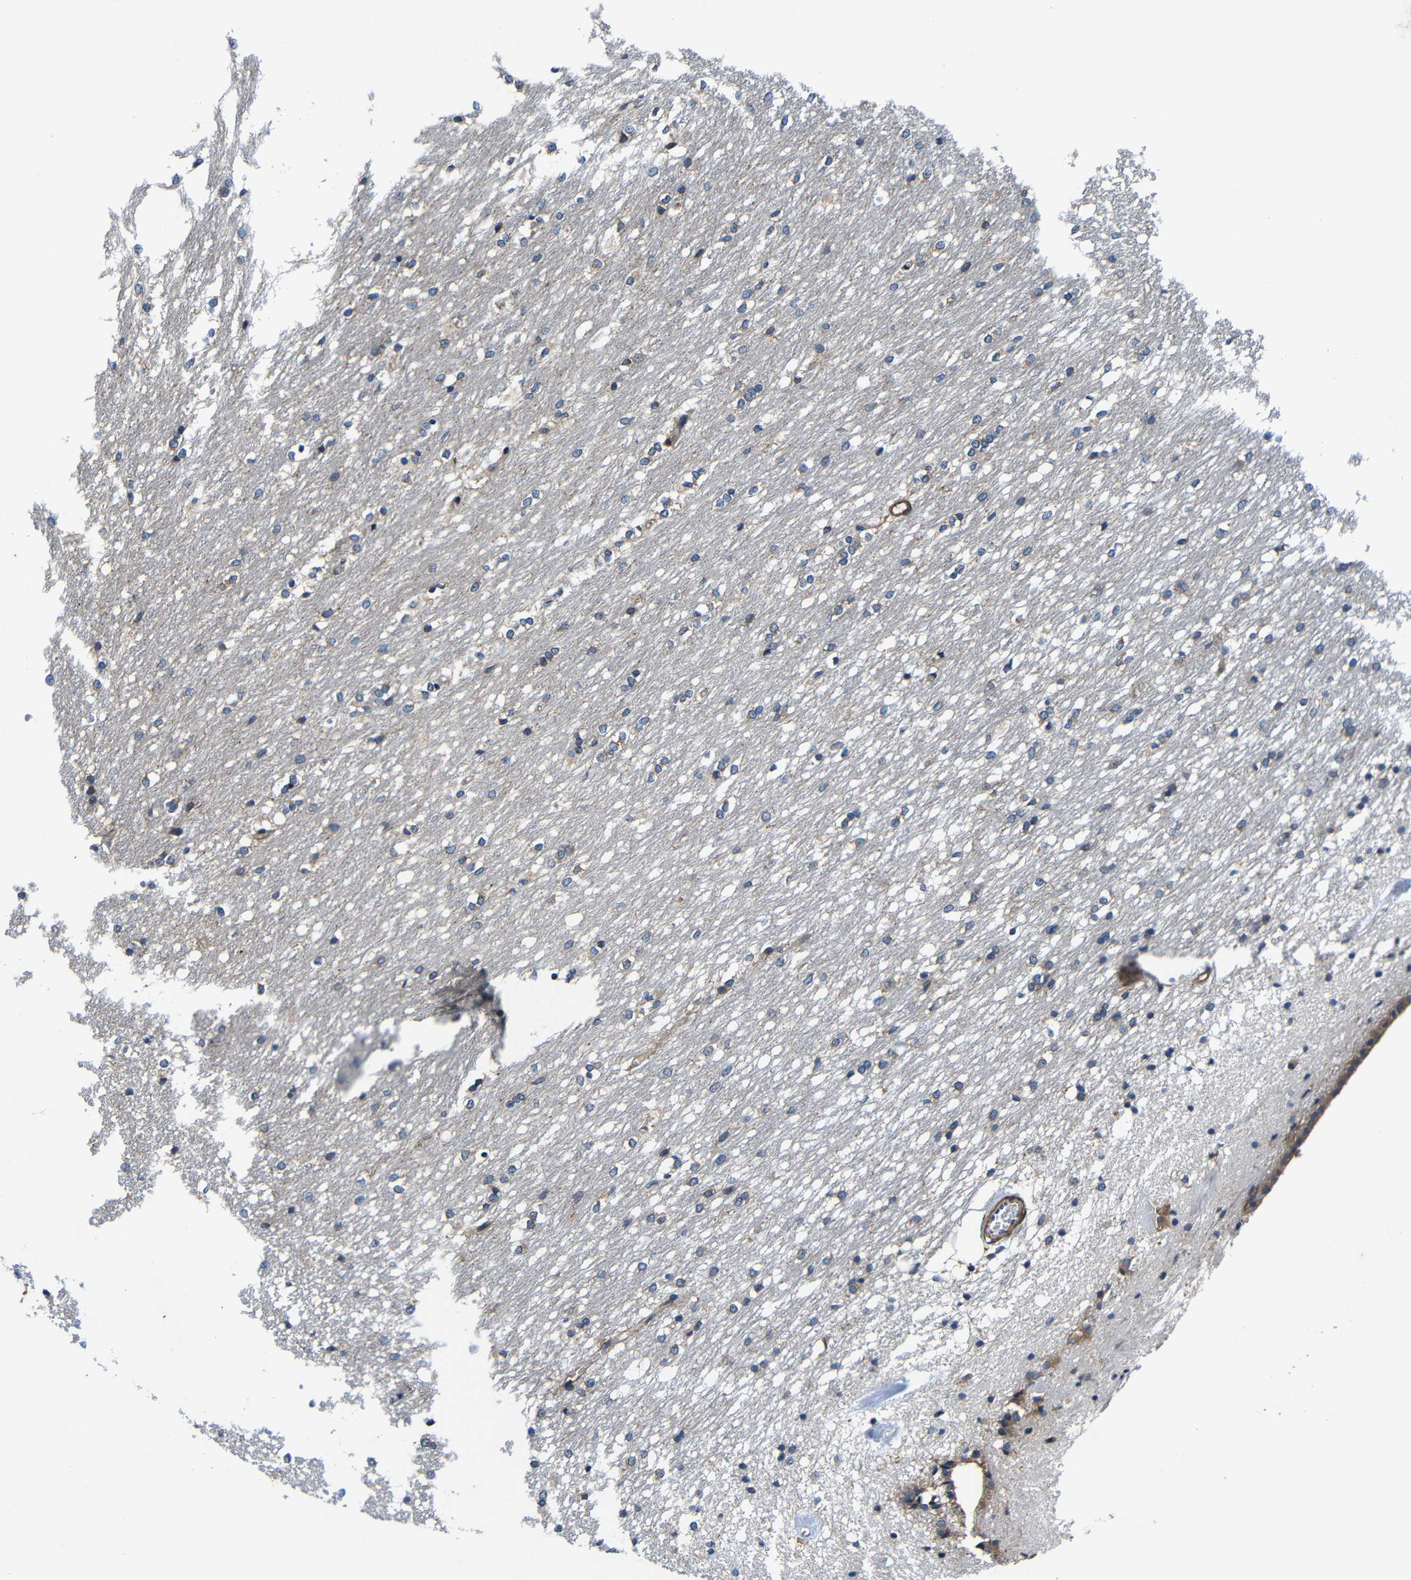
{"staining": {"intensity": "weak", "quantity": "25%-75%", "location": "cytoplasmic/membranous"}, "tissue": "caudate", "cell_type": "Glial cells", "image_type": "normal", "snomed": [{"axis": "morphology", "description": "Normal tissue, NOS"}, {"axis": "topography", "description": "Lateral ventricle wall"}], "caption": "High-power microscopy captured an immunohistochemistry image of normal caudate, revealing weak cytoplasmic/membranous staining in about 25%-75% of glial cells. Immunohistochemistry (ihc) stains the protein in brown and the nuclei are stained blue.", "gene": "CNR2", "patient": {"sex": "female", "age": 19}}